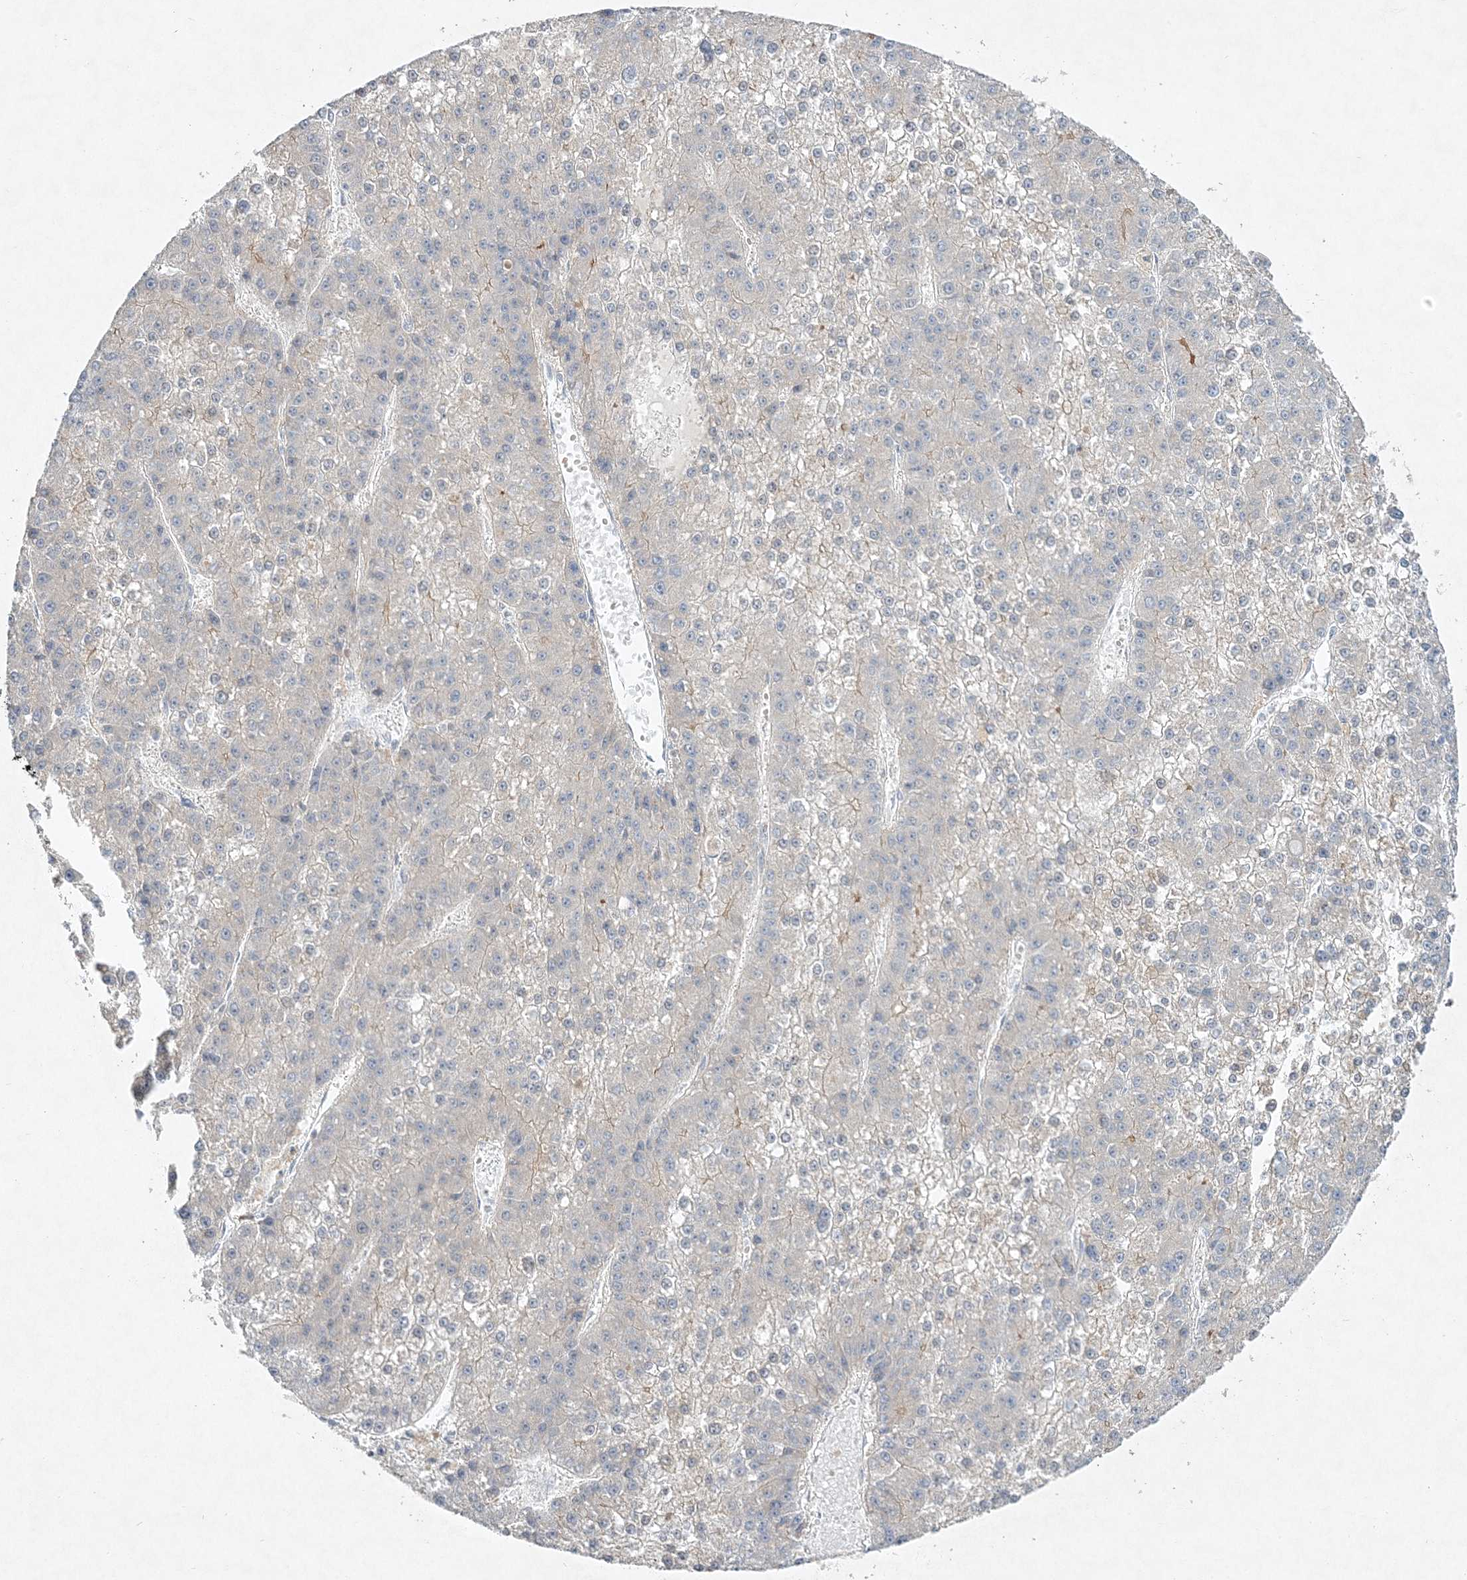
{"staining": {"intensity": "negative", "quantity": "none", "location": "none"}, "tissue": "liver cancer", "cell_type": "Tumor cells", "image_type": "cancer", "snomed": [{"axis": "morphology", "description": "Carcinoma, Hepatocellular, NOS"}, {"axis": "topography", "description": "Liver"}], "caption": "Immunohistochemistry photomicrograph of liver cancer (hepatocellular carcinoma) stained for a protein (brown), which reveals no staining in tumor cells.", "gene": "MAT2B", "patient": {"sex": "female", "age": 73}}